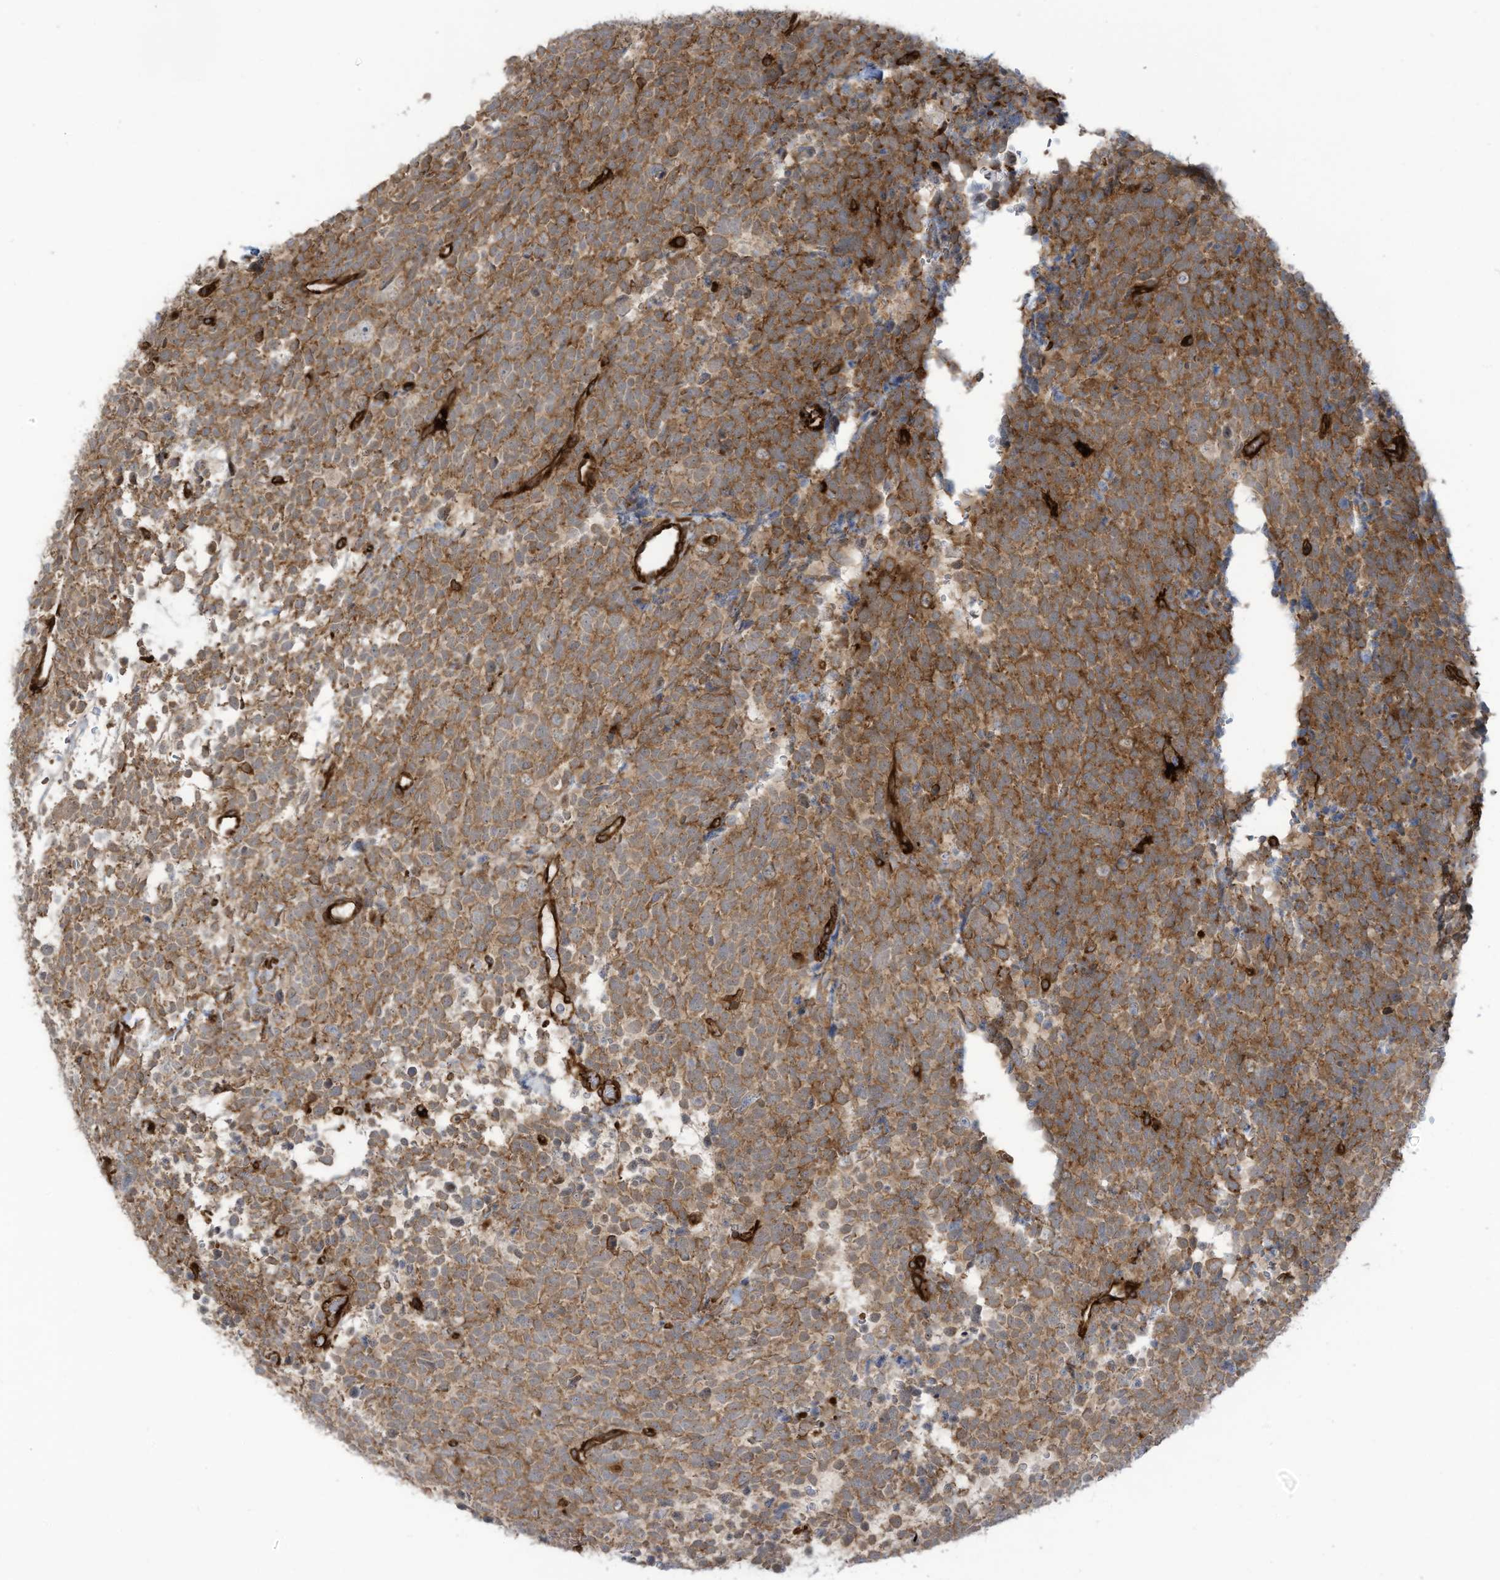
{"staining": {"intensity": "moderate", "quantity": ">75%", "location": "cytoplasmic/membranous"}, "tissue": "urothelial cancer", "cell_type": "Tumor cells", "image_type": "cancer", "snomed": [{"axis": "morphology", "description": "Urothelial carcinoma, High grade"}, {"axis": "topography", "description": "Urinary bladder"}], "caption": "This is an image of immunohistochemistry (IHC) staining of urothelial cancer, which shows moderate positivity in the cytoplasmic/membranous of tumor cells.", "gene": "SLC9A2", "patient": {"sex": "female", "age": 82}}